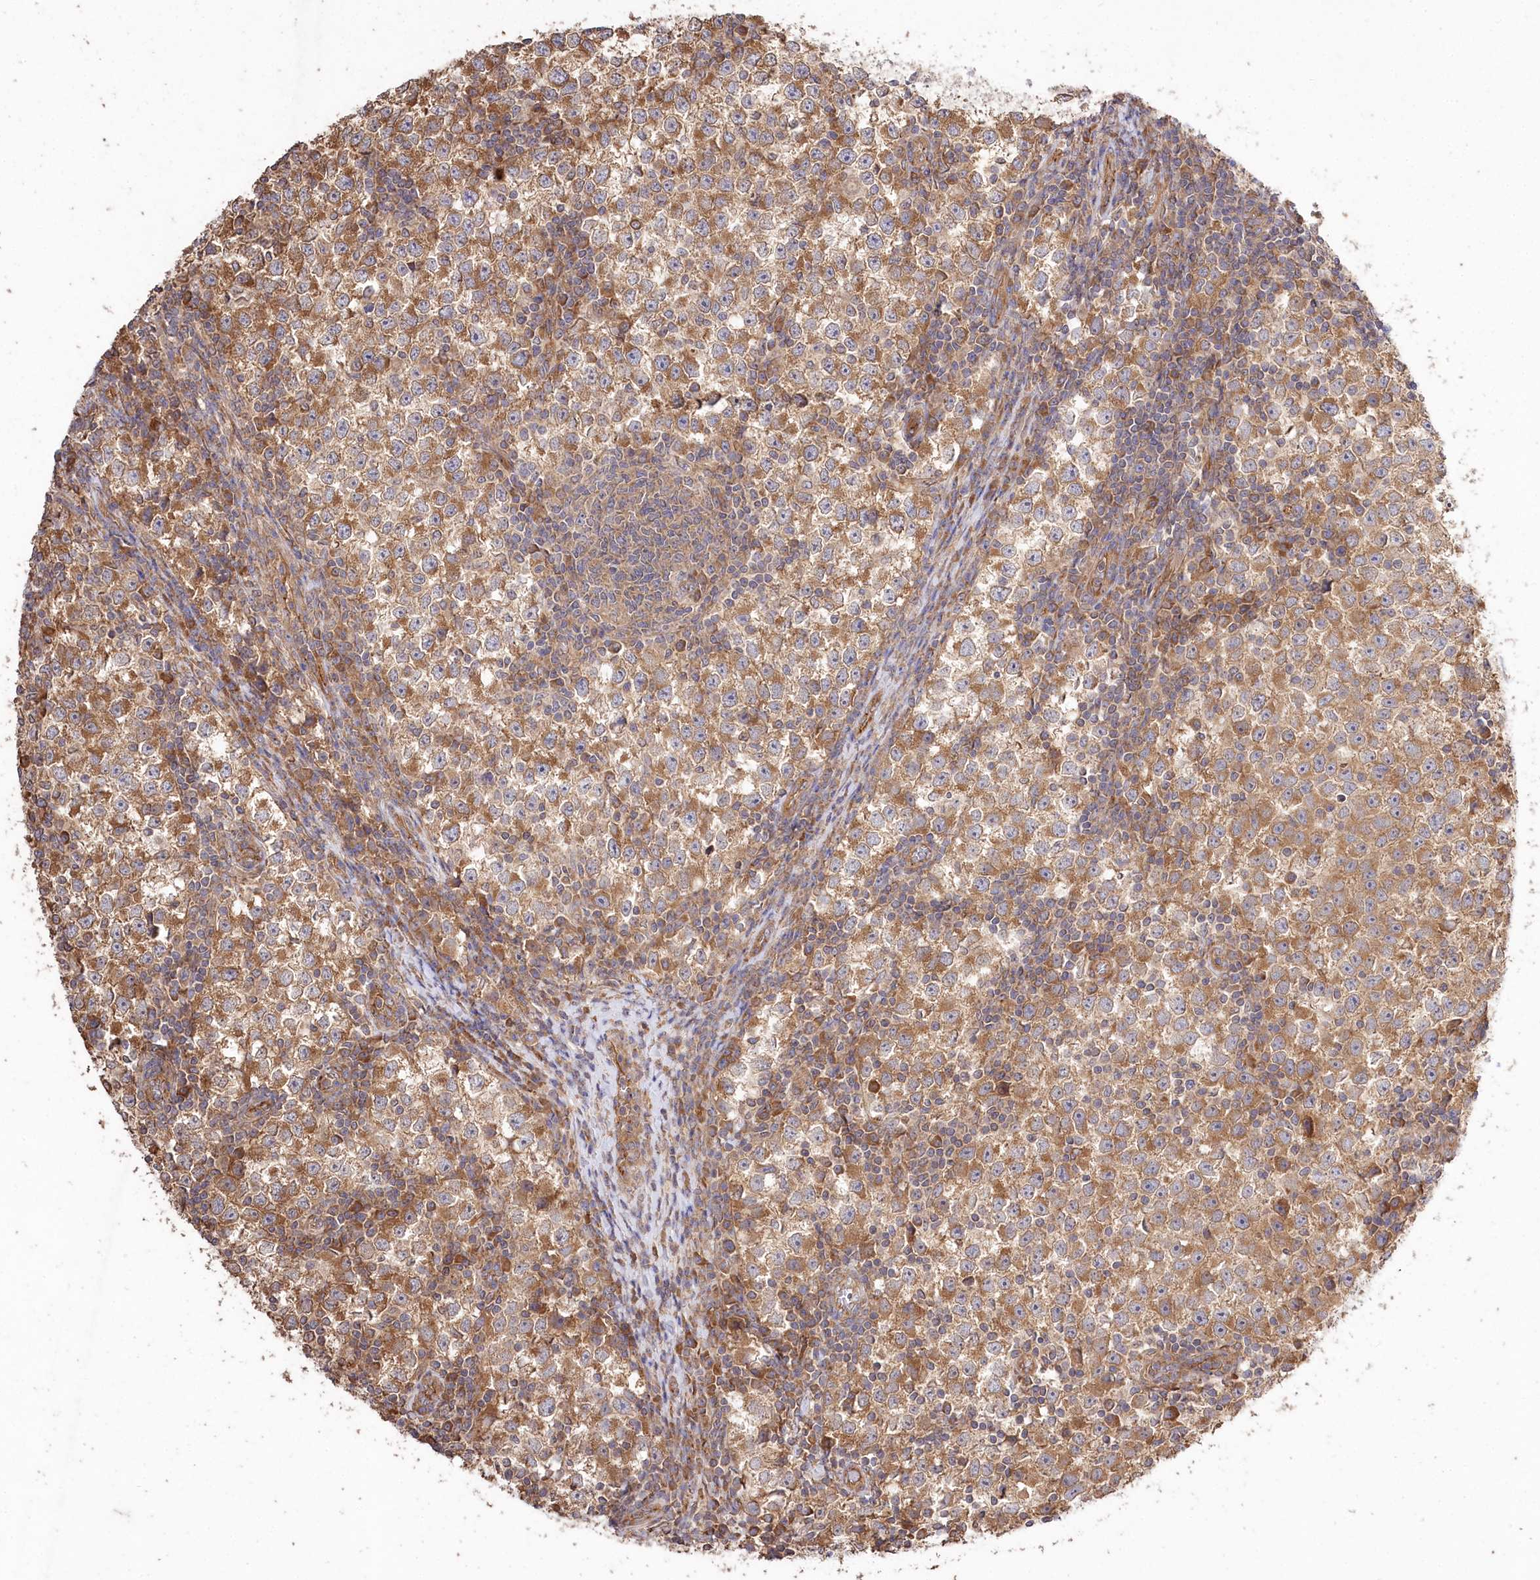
{"staining": {"intensity": "moderate", "quantity": ">75%", "location": "cytoplasmic/membranous"}, "tissue": "testis cancer", "cell_type": "Tumor cells", "image_type": "cancer", "snomed": [{"axis": "morphology", "description": "Seminoma, NOS"}, {"axis": "topography", "description": "Testis"}], "caption": "A photomicrograph of testis cancer stained for a protein displays moderate cytoplasmic/membranous brown staining in tumor cells. The protein of interest is shown in brown color, while the nuclei are stained blue.", "gene": "PRSS53", "patient": {"sex": "male", "age": 65}}